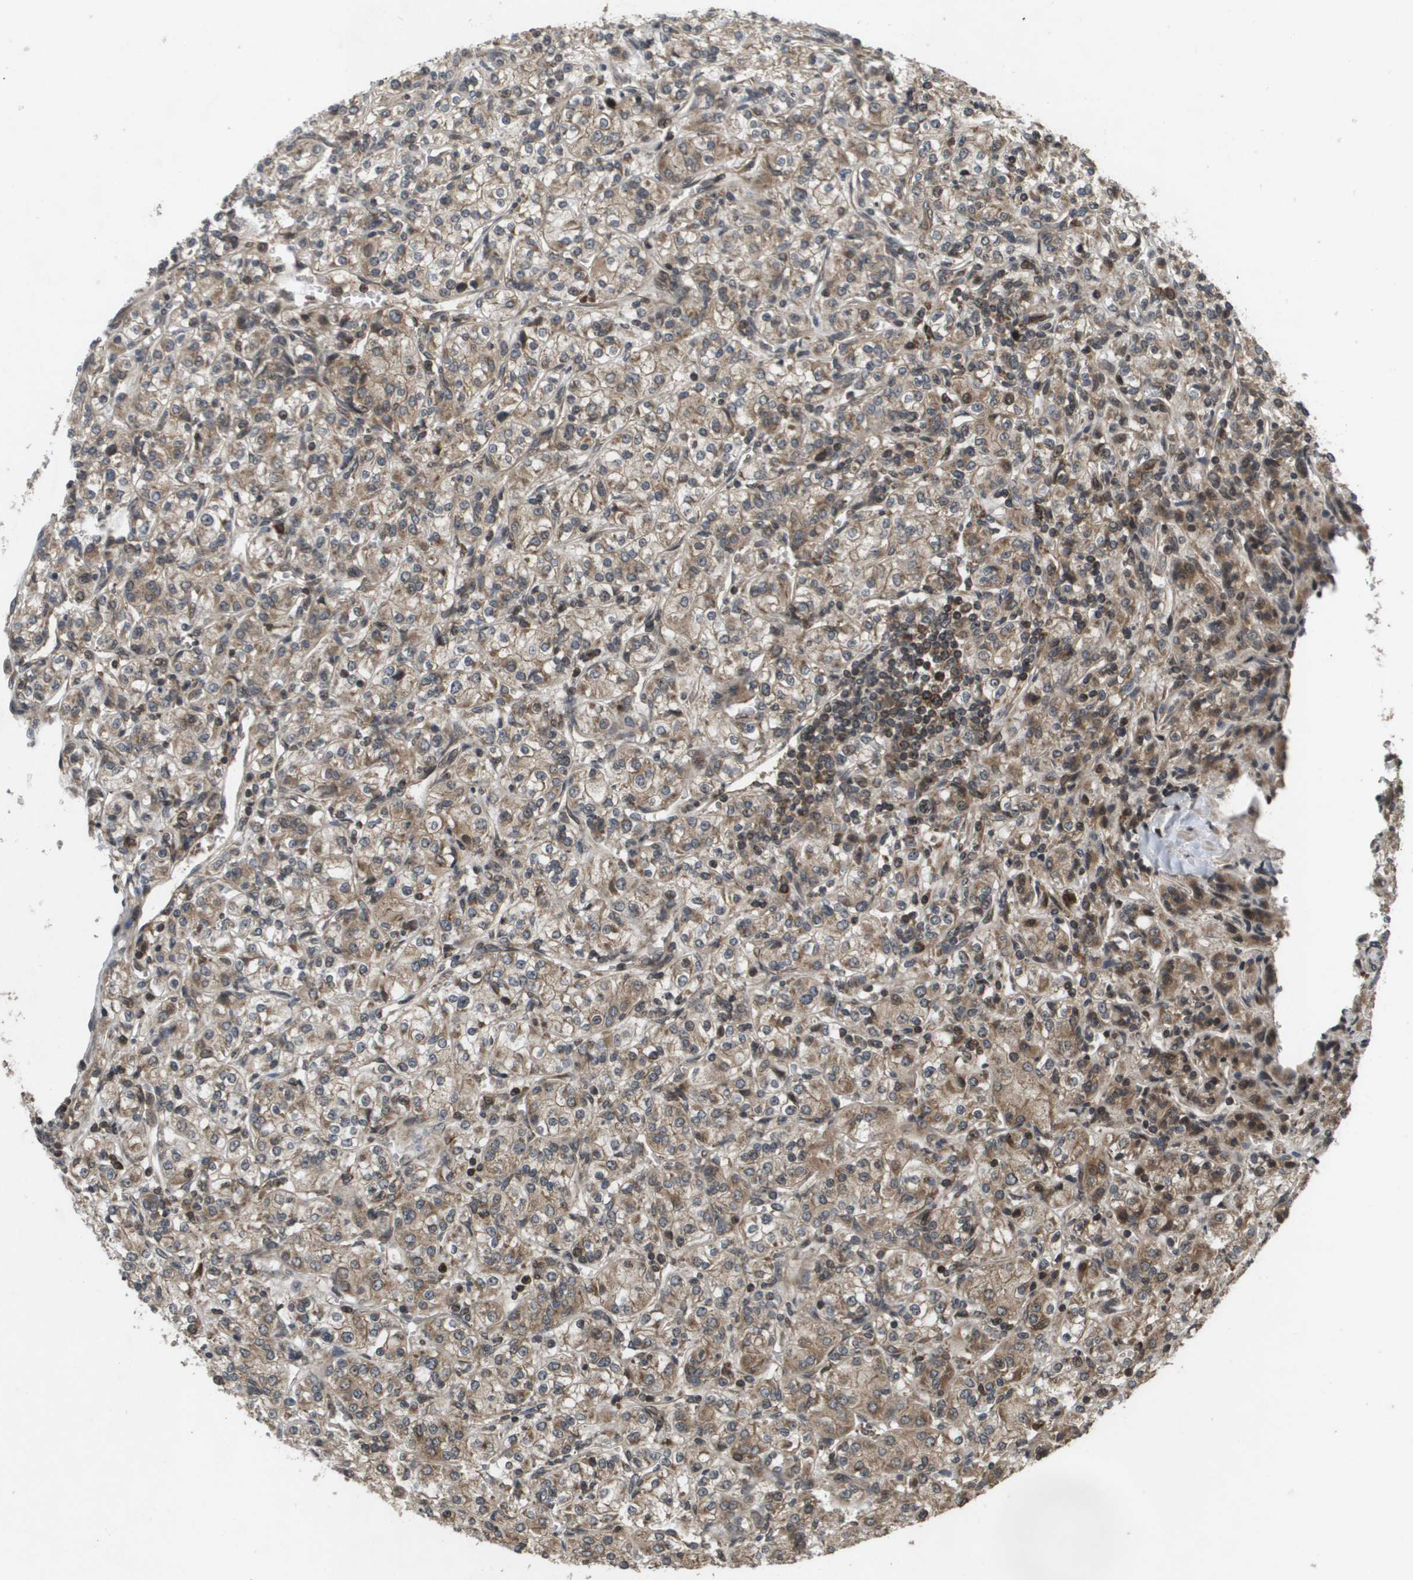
{"staining": {"intensity": "moderate", "quantity": ">75%", "location": "cytoplasmic/membranous"}, "tissue": "renal cancer", "cell_type": "Tumor cells", "image_type": "cancer", "snomed": [{"axis": "morphology", "description": "Adenocarcinoma, NOS"}, {"axis": "topography", "description": "Kidney"}], "caption": "IHC (DAB (3,3'-diaminobenzidine)) staining of renal cancer (adenocarcinoma) exhibits moderate cytoplasmic/membranous protein expression in about >75% of tumor cells. (DAB IHC with brightfield microscopy, high magnification).", "gene": "KIF11", "patient": {"sex": "male", "age": 77}}